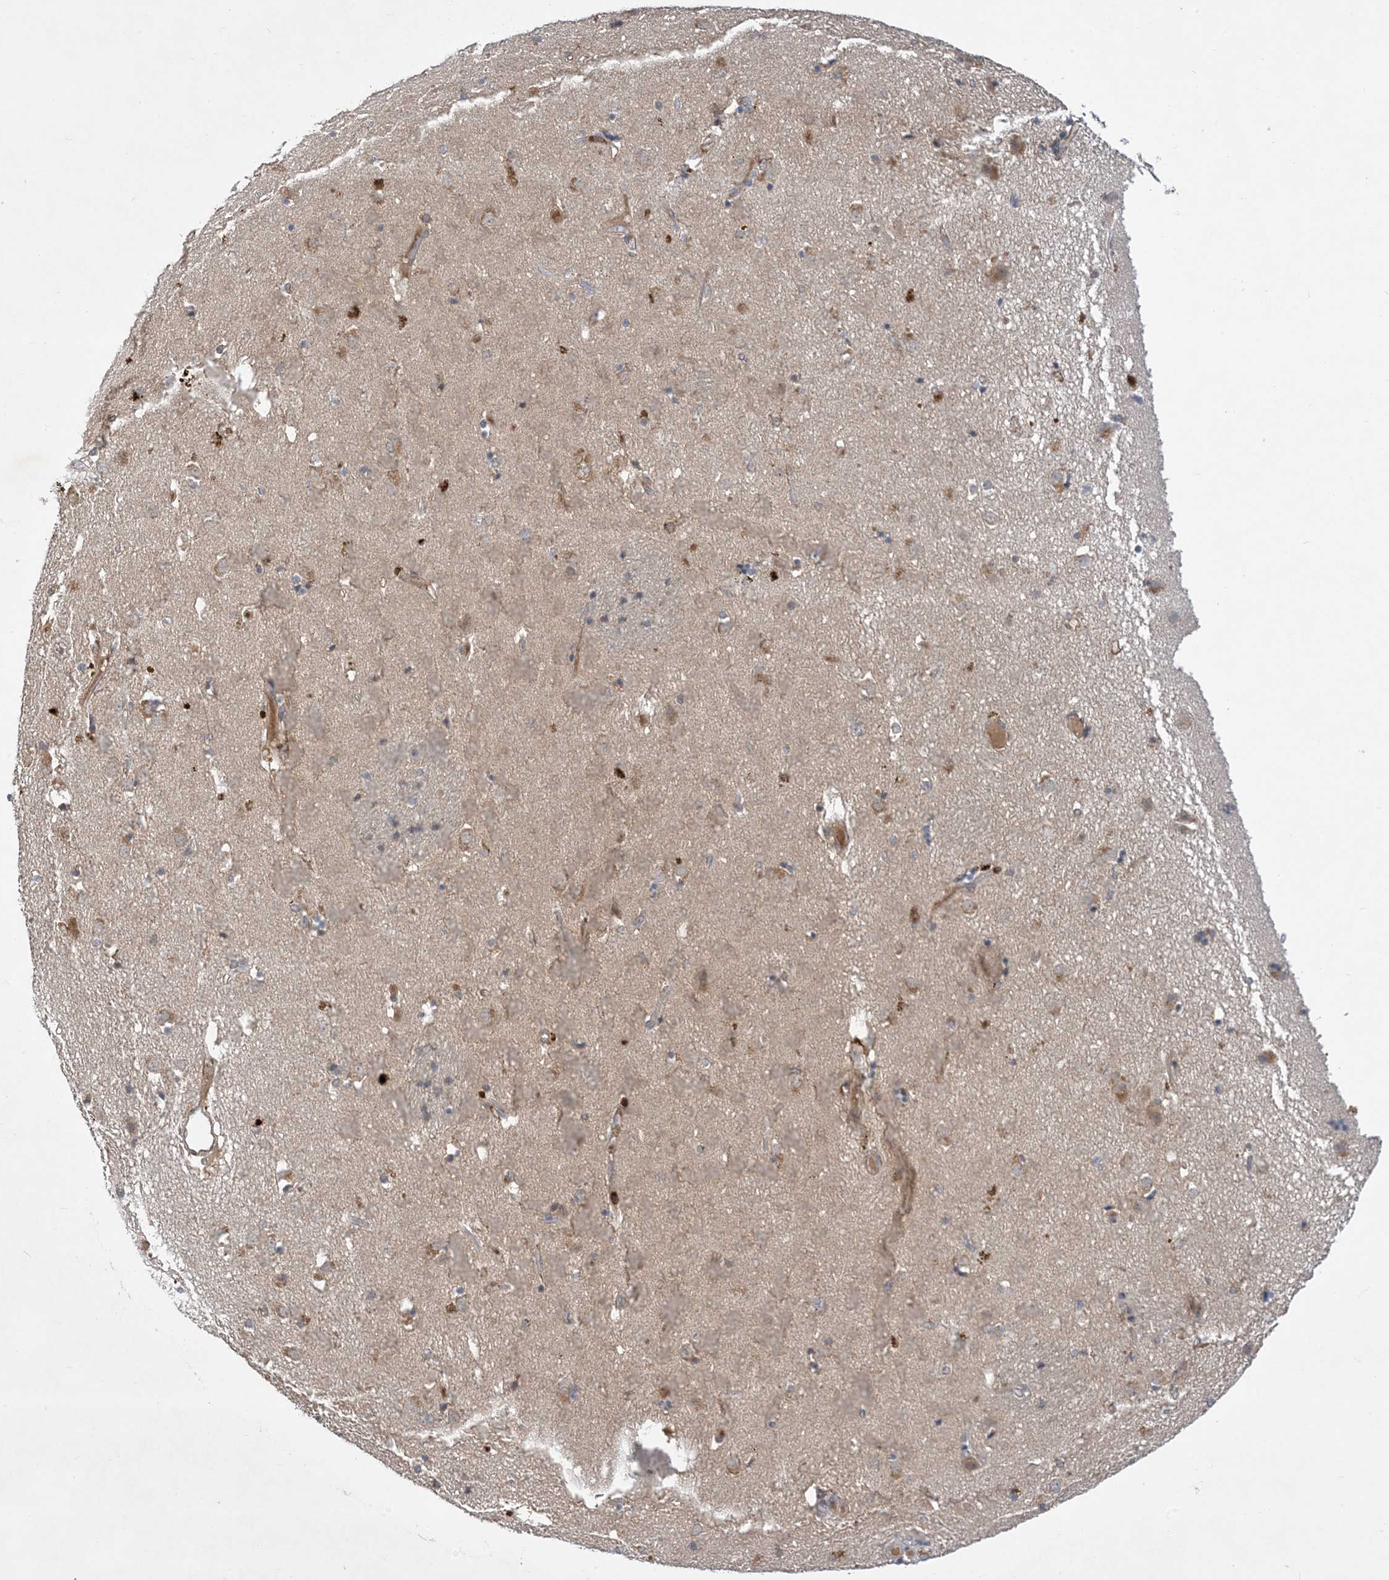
{"staining": {"intensity": "weak", "quantity": "<25%", "location": "cytoplasmic/membranous"}, "tissue": "caudate", "cell_type": "Glial cells", "image_type": "normal", "snomed": [{"axis": "morphology", "description": "Normal tissue, NOS"}, {"axis": "topography", "description": "Lateral ventricle wall"}], "caption": "High magnification brightfield microscopy of normal caudate stained with DAB (brown) and counterstained with hematoxylin (blue): glial cells show no significant staining.", "gene": "AK9", "patient": {"sex": "male", "age": 70}}